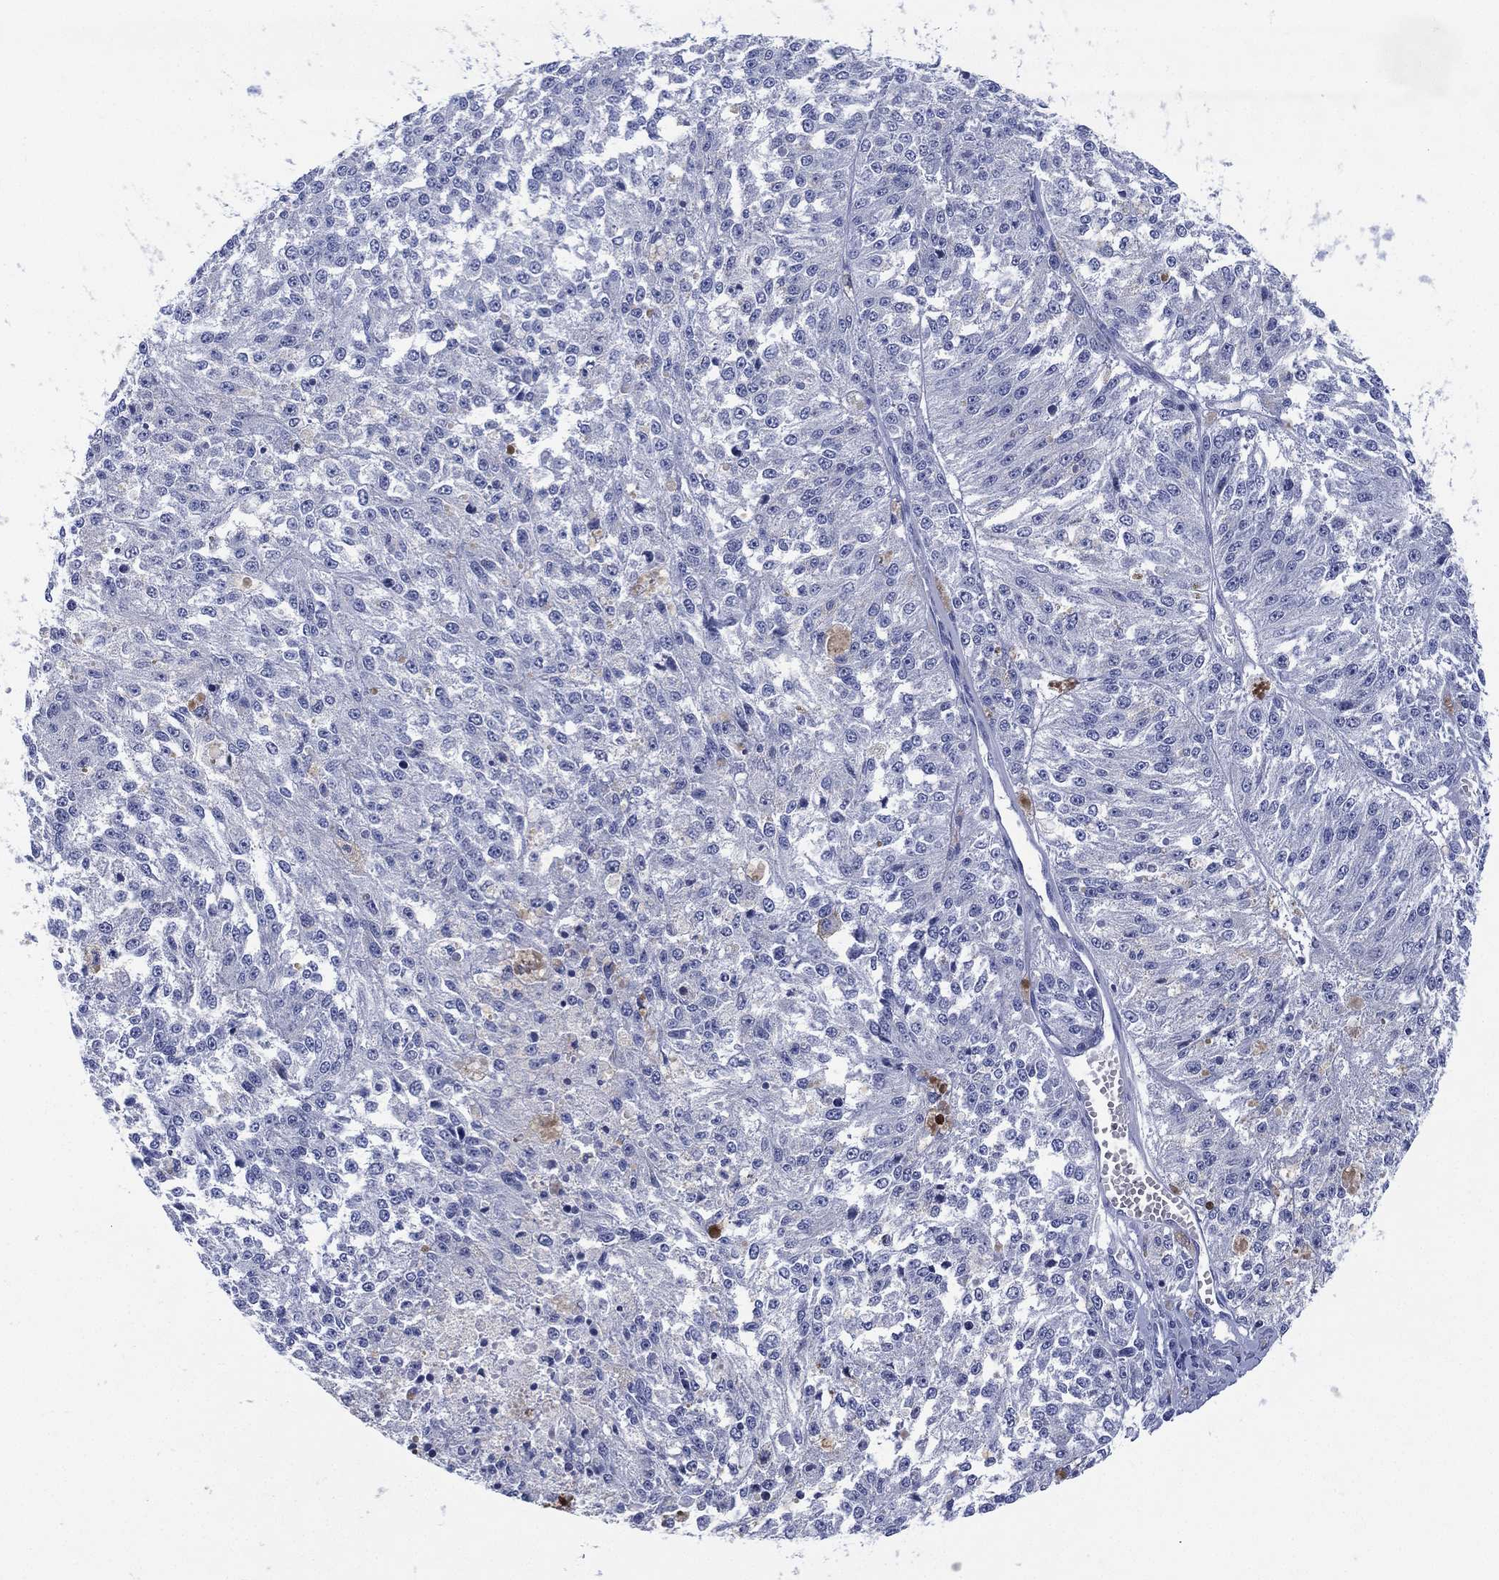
{"staining": {"intensity": "negative", "quantity": "none", "location": "none"}, "tissue": "melanoma", "cell_type": "Tumor cells", "image_type": "cancer", "snomed": [{"axis": "morphology", "description": "Malignant melanoma, Metastatic site"}, {"axis": "topography", "description": "Lymph node"}], "caption": "Immunohistochemistry of malignant melanoma (metastatic site) reveals no expression in tumor cells.", "gene": "SLC9C2", "patient": {"sex": "female", "age": 64}}